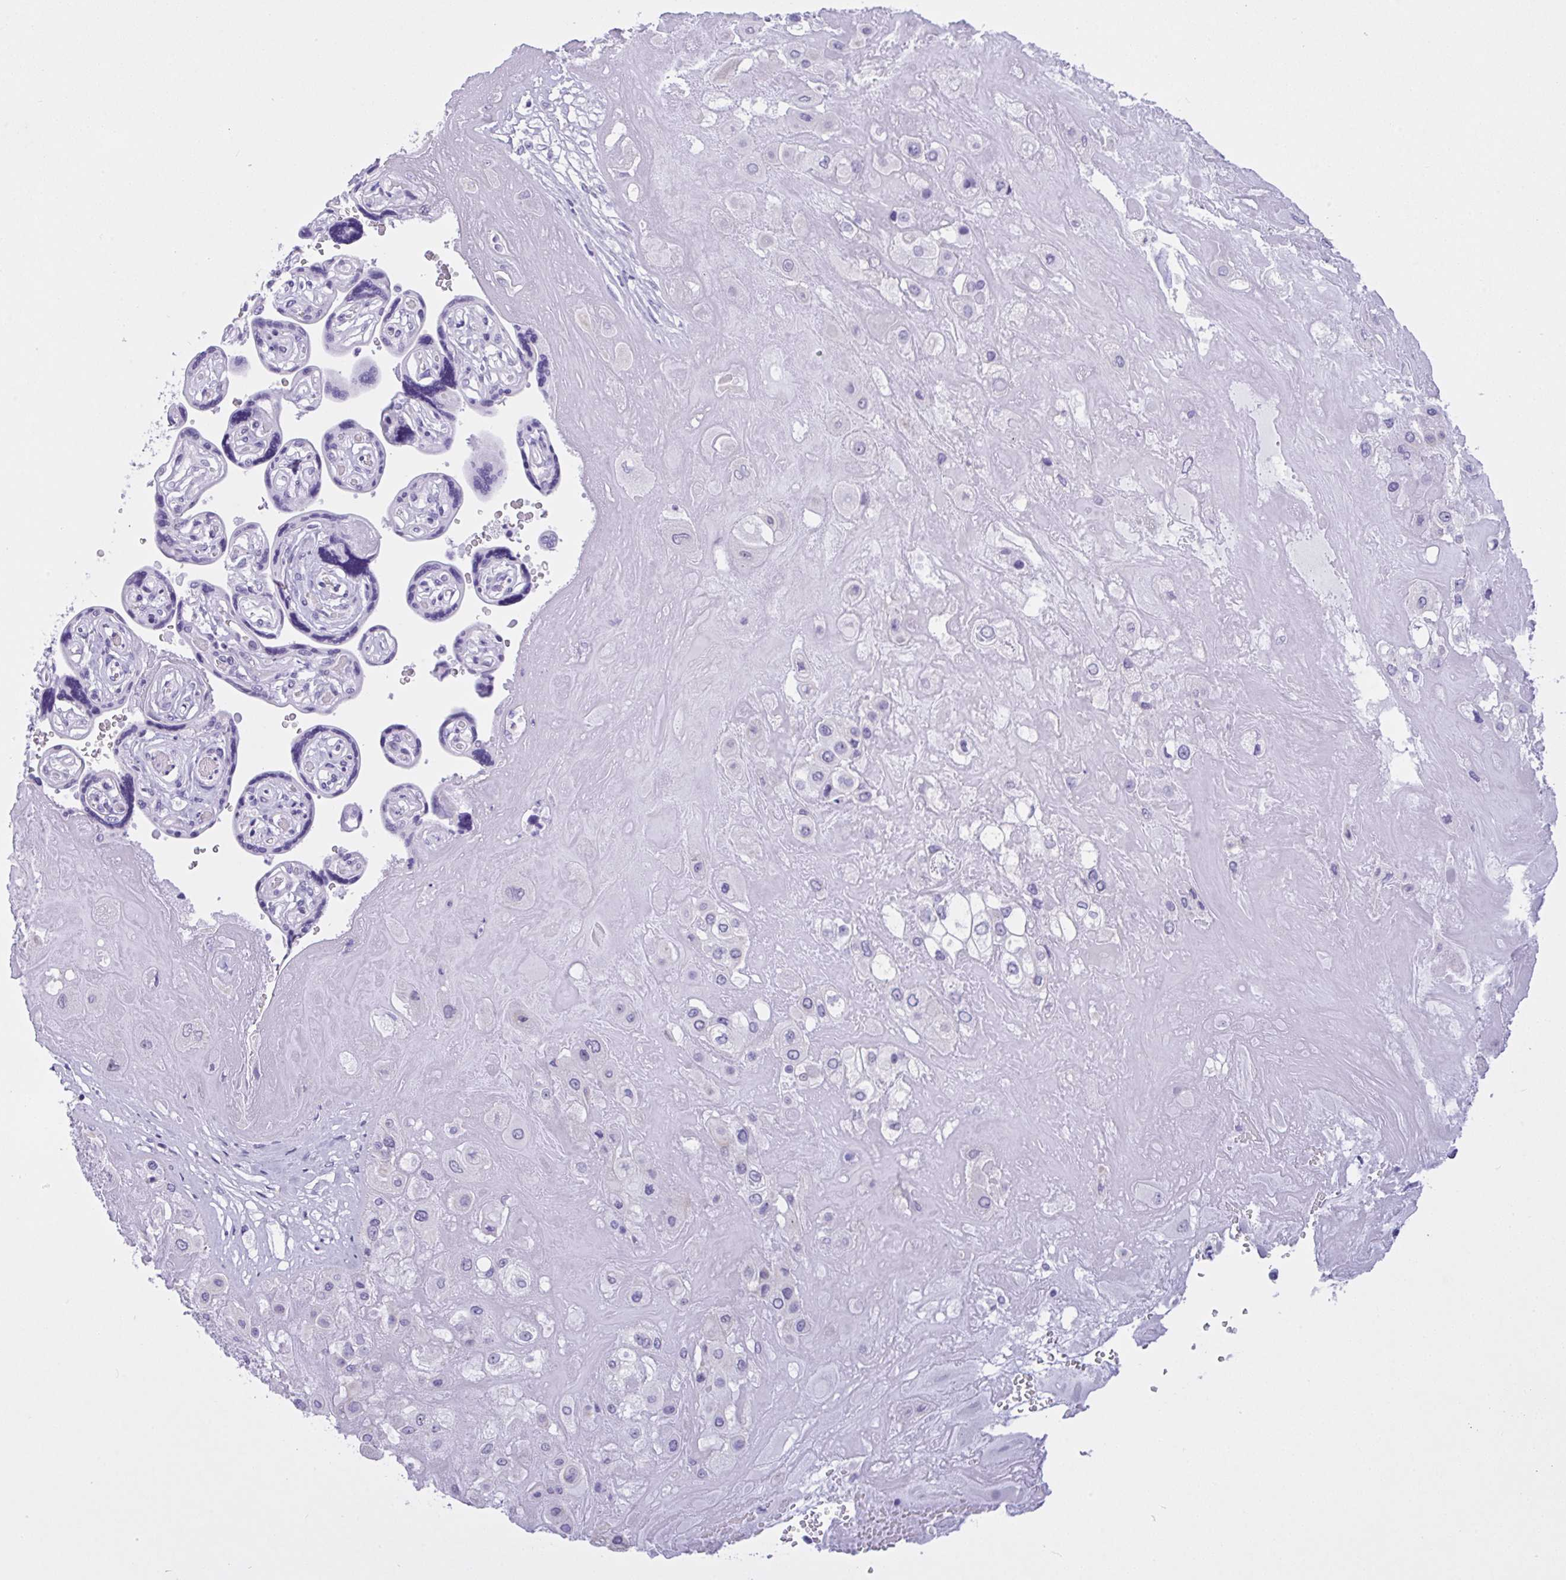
{"staining": {"intensity": "negative", "quantity": "none", "location": "none"}, "tissue": "placenta", "cell_type": "Decidual cells", "image_type": "normal", "snomed": [{"axis": "morphology", "description": "Normal tissue, NOS"}, {"axis": "topography", "description": "Placenta"}], "caption": "DAB (3,3'-diaminobenzidine) immunohistochemical staining of unremarkable human placenta exhibits no significant positivity in decidual cells. (Brightfield microscopy of DAB IHC at high magnification).", "gene": "YBX2", "patient": {"sex": "female", "age": 32}}